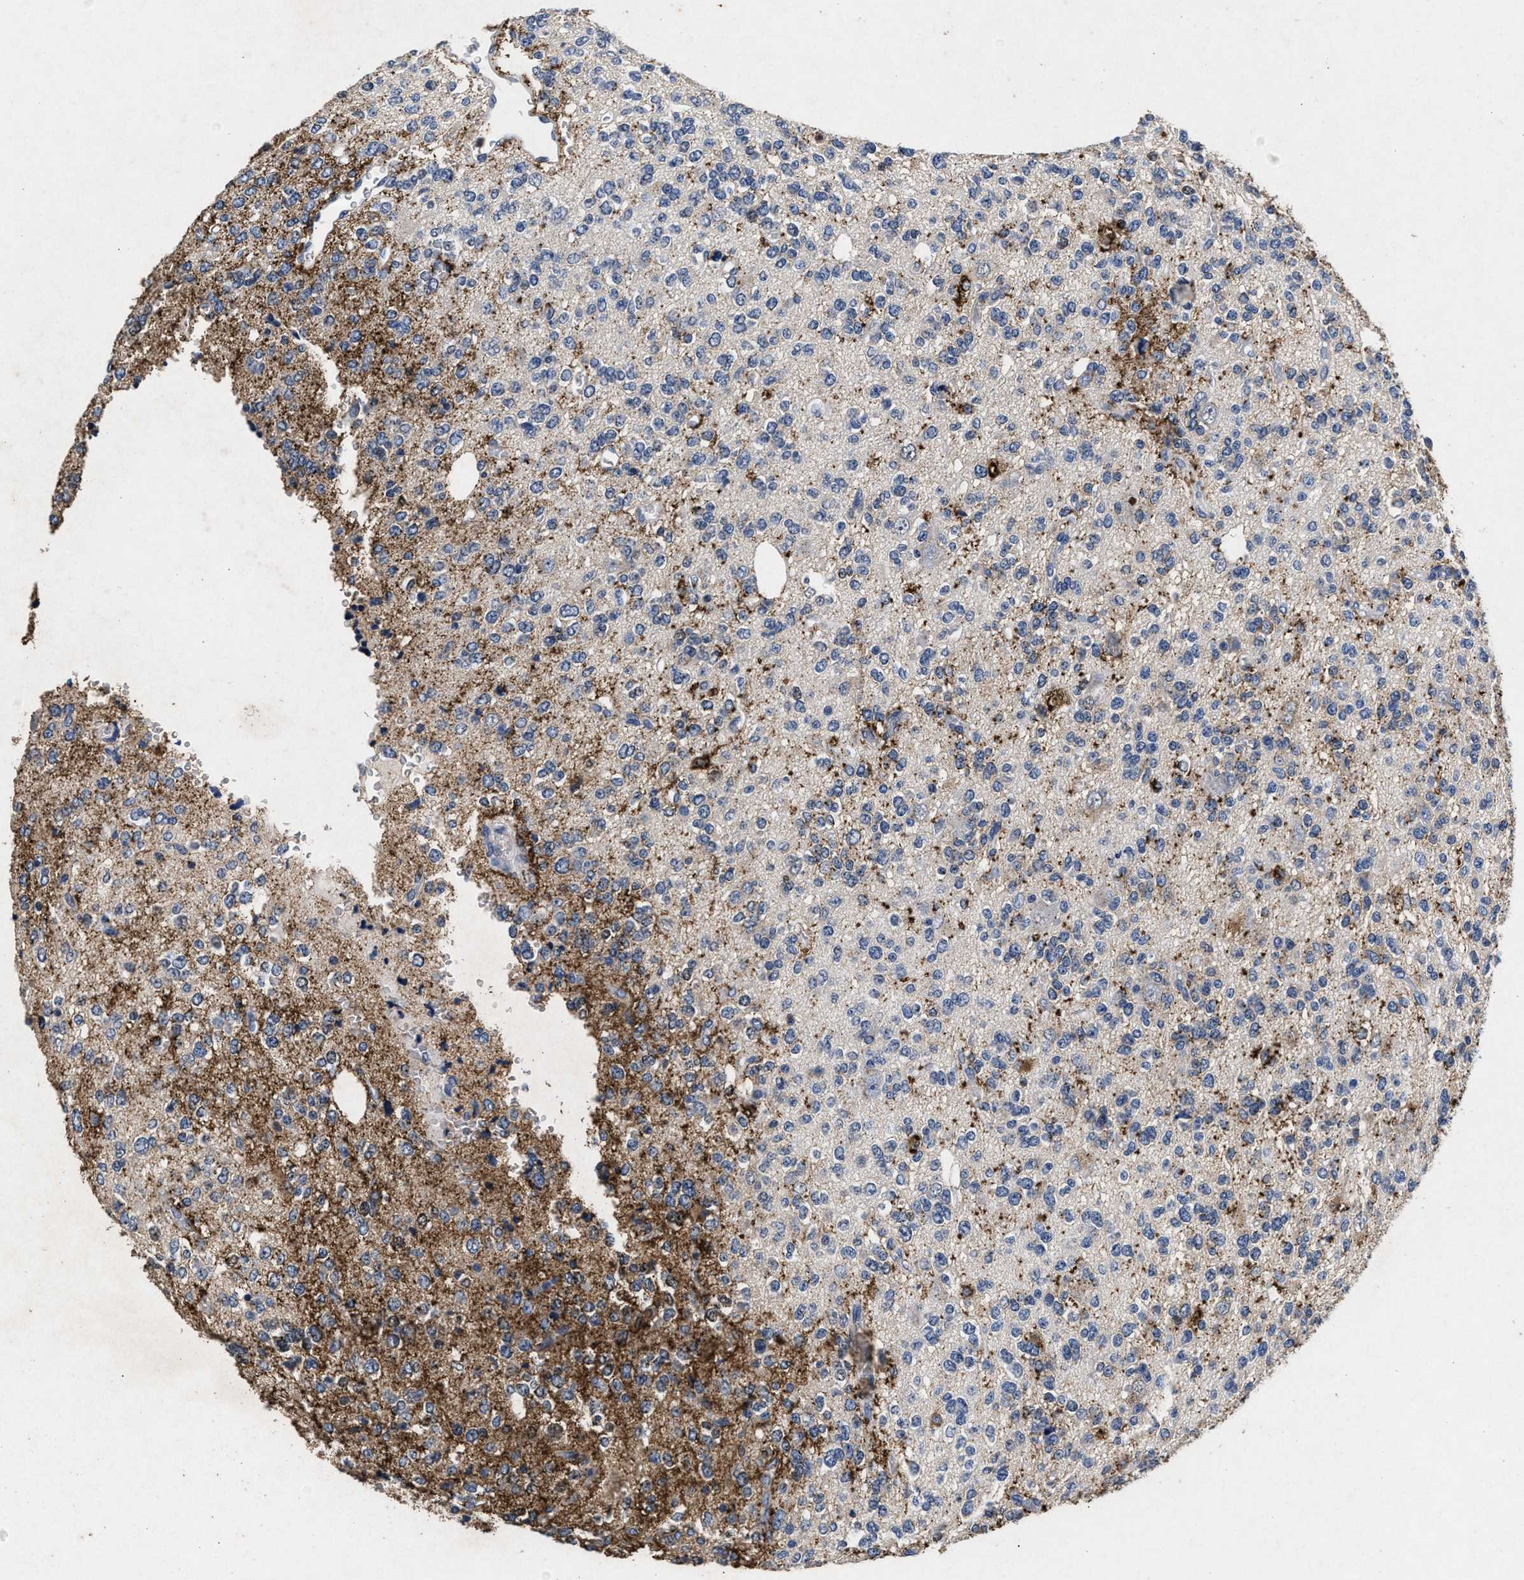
{"staining": {"intensity": "moderate", "quantity": "25%-75%", "location": "cytoplasmic/membranous"}, "tissue": "glioma", "cell_type": "Tumor cells", "image_type": "cancer", "snomed": [{"axis": "morphology", "description": "Glioma, malignant, Low grade"}, {"axis": "topography", "description": "Brain"}], "caption": "A medium amount of moderate cytoplasmic/membranous positivity is present in about 25%-75% of tumor cells in glioma tissue.", "gene": "LTB4R2", "patient": {"sex": "male", "age": 38}}